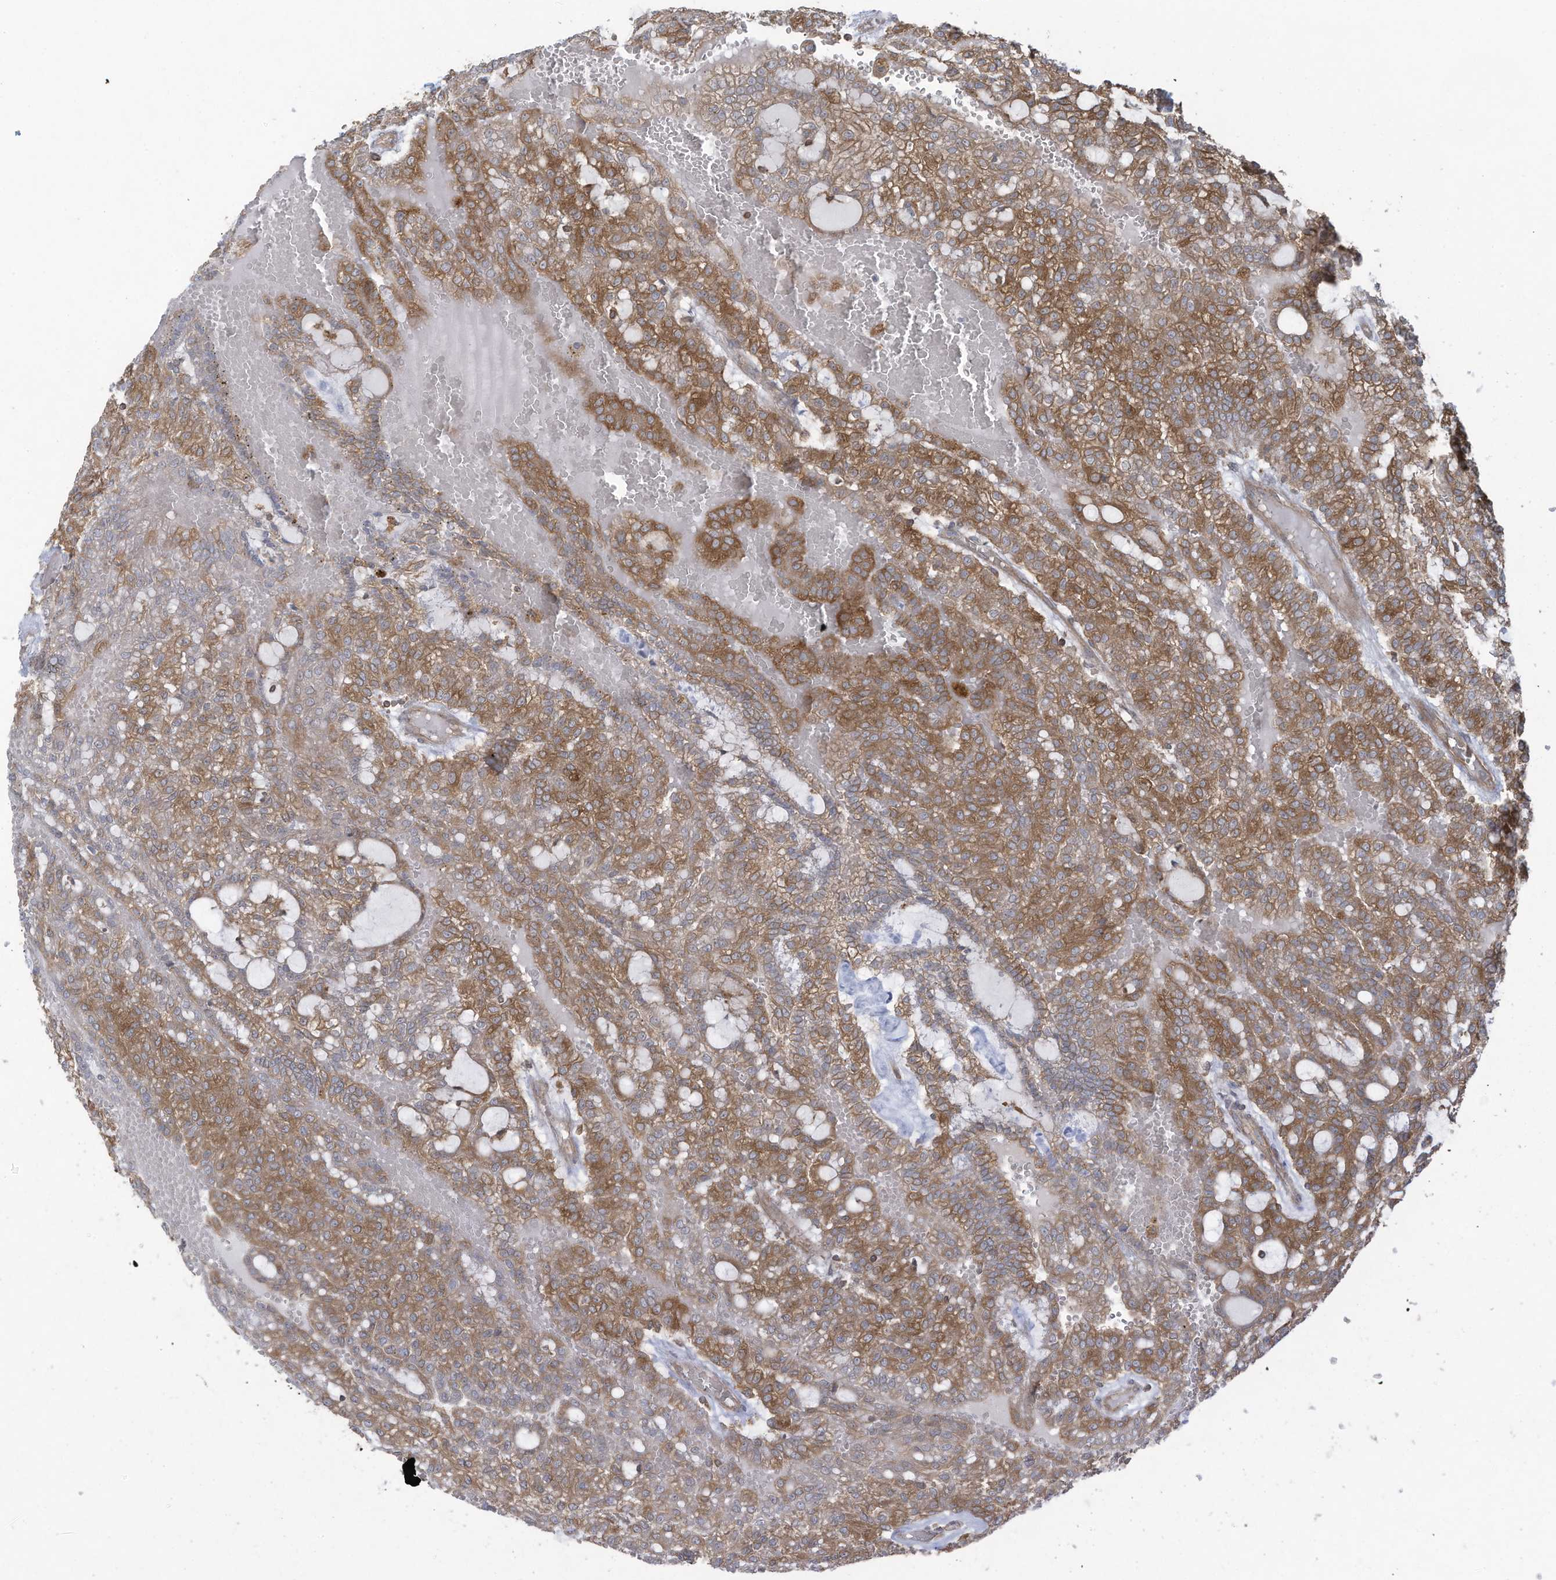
{"staining": {"intensity": "moderate", "quantity": ">75%", "location": "cytoplasmic/membranous"}, "tissue": "renal cancer", "cell_type": "Tumor cells", "image_type": "cancer", "snomed": [{"axis": "morphology", "description": "Adenocarcinoma, NOS"}, {"axis": "topography", "description": "Kidney"}], "caption": "Human renal cancer stained with a brown dye displays moderate cytoplasmic/membranous positive positivity in approximately >75% of tumor cells.", "gene": "OLA1", "patient": {"sex": "male", "age": 63}}